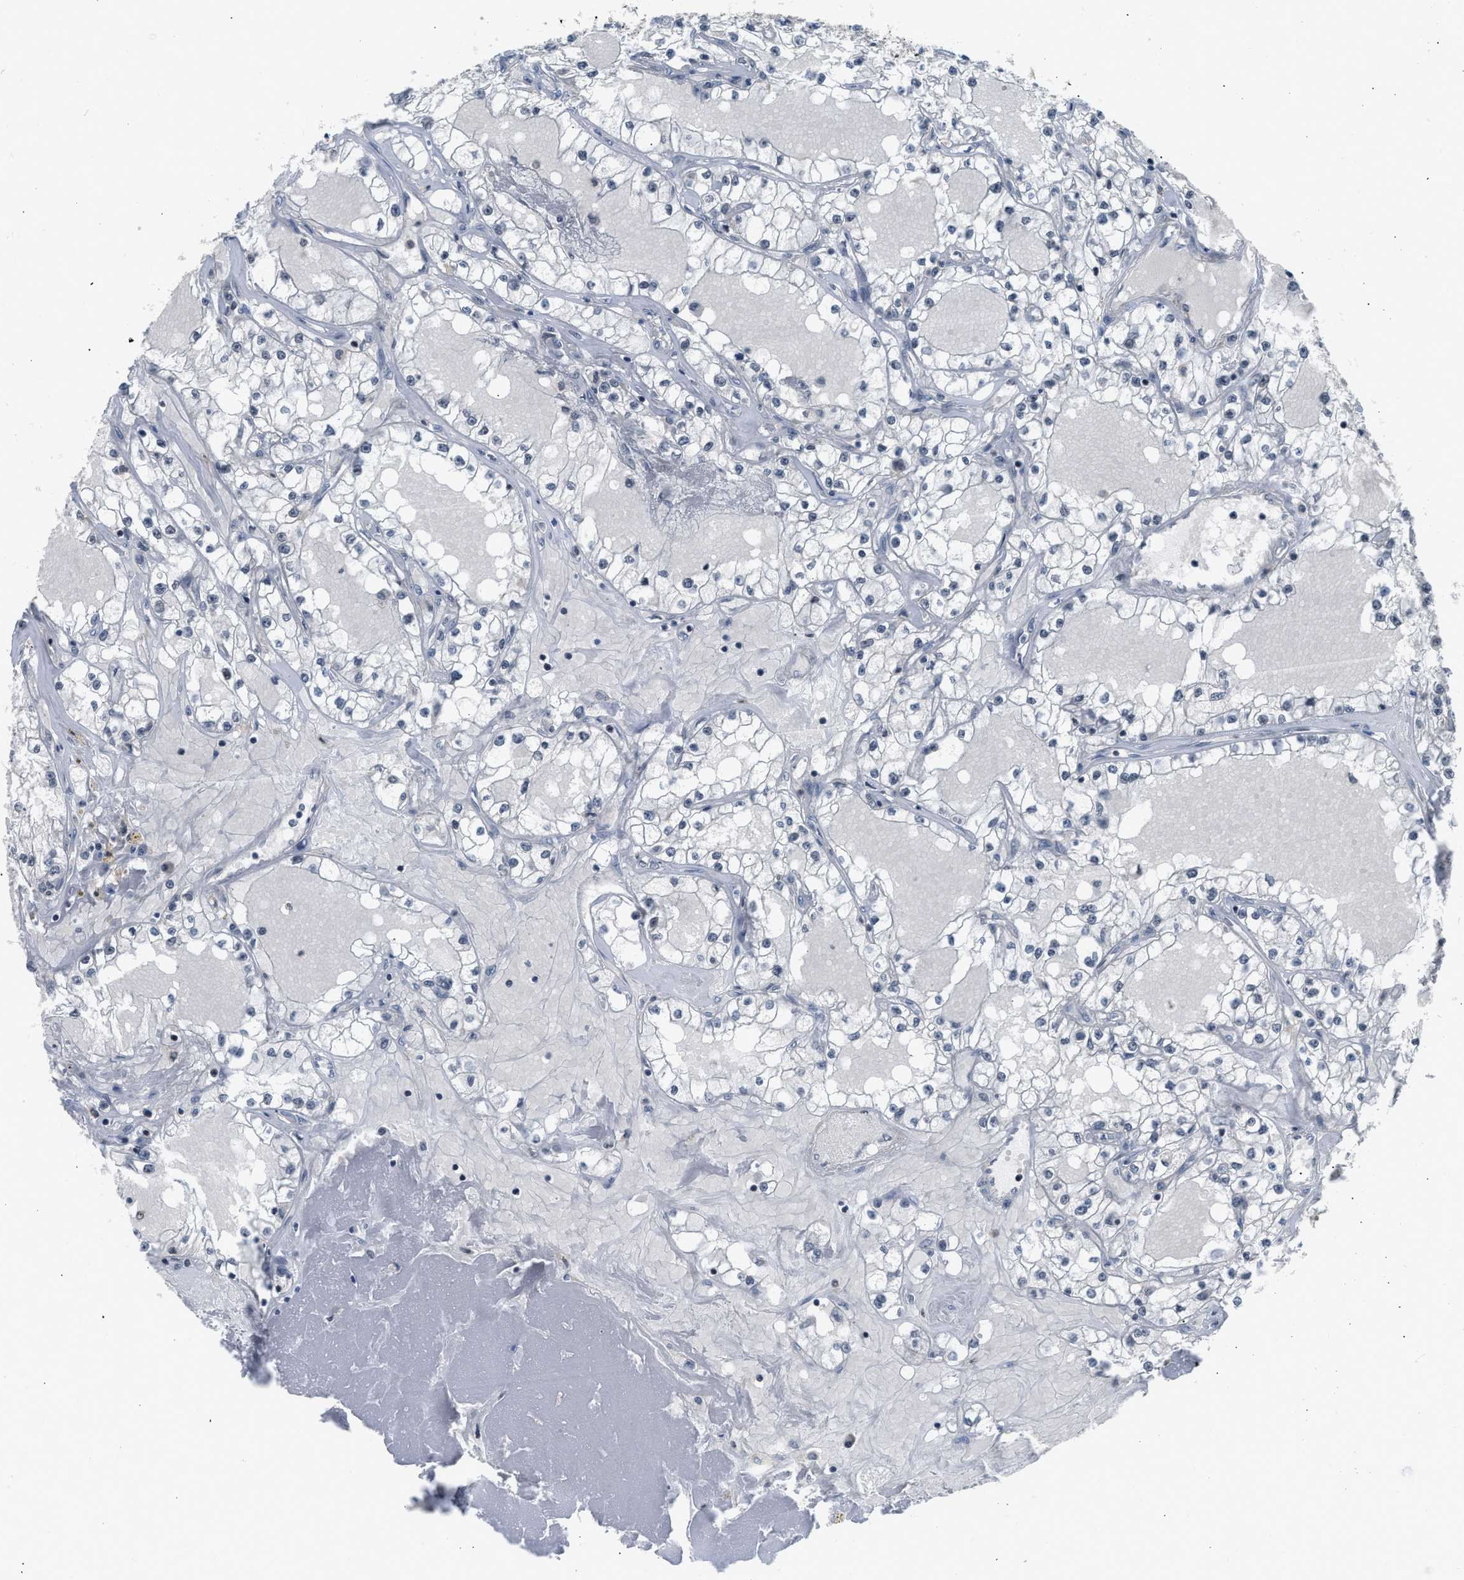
{"staining": {"intensity": "negative", "quantity": "none", "location": "none"}, "tissue": "renal cancer", "cell_type": "Tumor cells", "image_type": "cancer", "snomed": [{"axis": "morphology", "description": "Adenocarcinoma, NOS"}, {"axis": "topography", "description": "Kidney"}], "caption": "High magnification brightfield microscopy of renal adenocarcinoma stained with DAB (3,3'-diaminobenzidine) (brown) and counterstained with hematoxylin (blue): tumor cells show no significant expression. (Brightfield microscopy of DAB IHC at high magnification).", "gene": "TTBK2", "patient": {"sex": "male", "age": 56}}